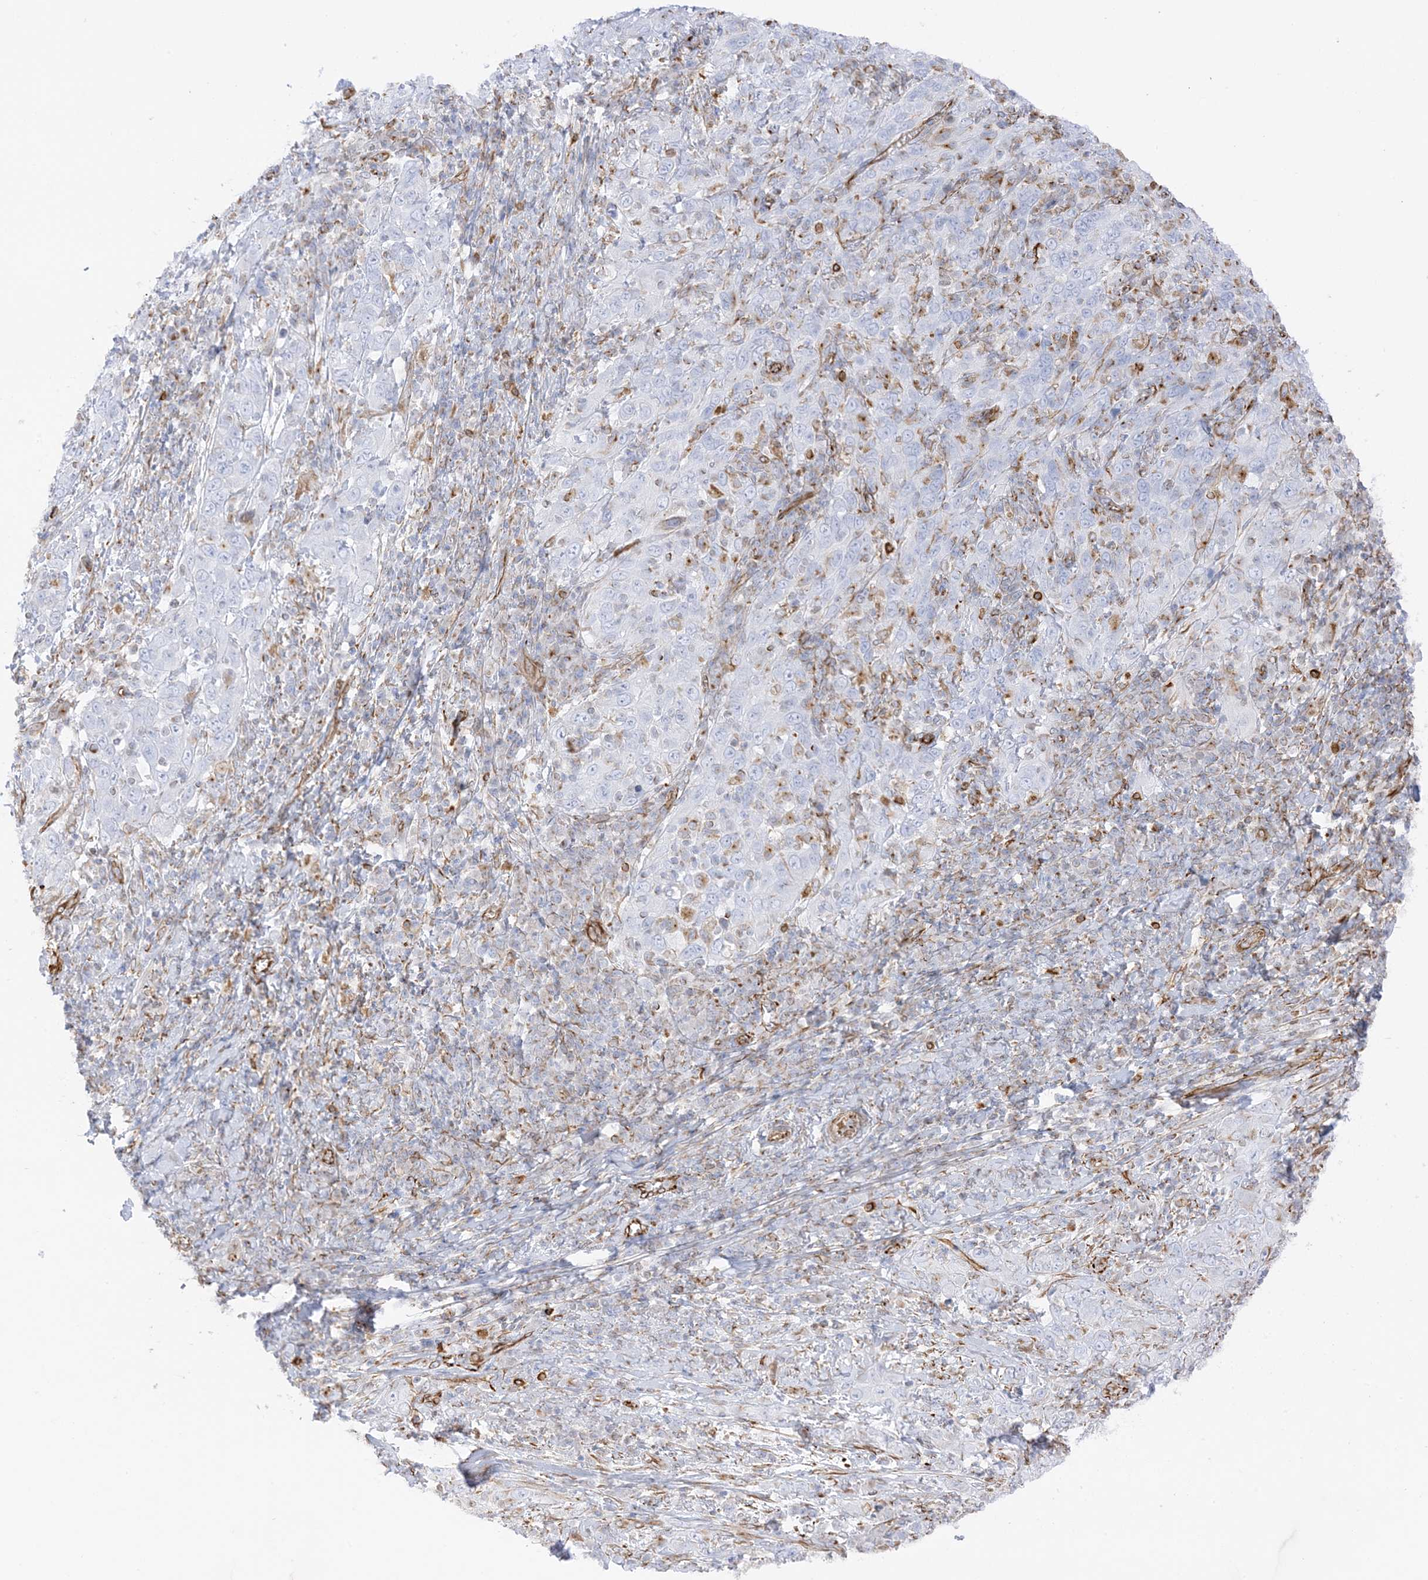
{"staining": {"intensity": "negative", "quantity": "none", "location": "none"}, "tissue": "cervical cancer", "cell_type": "Tumor cells", "image_type": "cancer", "snomed": [{"axis": "morphology", "description": "Squamous cell carcinoma, NOS"}, {"axis": "topography", "description": "Cervix"}], "caption": "The IHC micrograph has no significant positivity in tumor cells of cervical cancer tissue.", "gene": "PID1", "patient": {"sex": "female", "age": 46}}